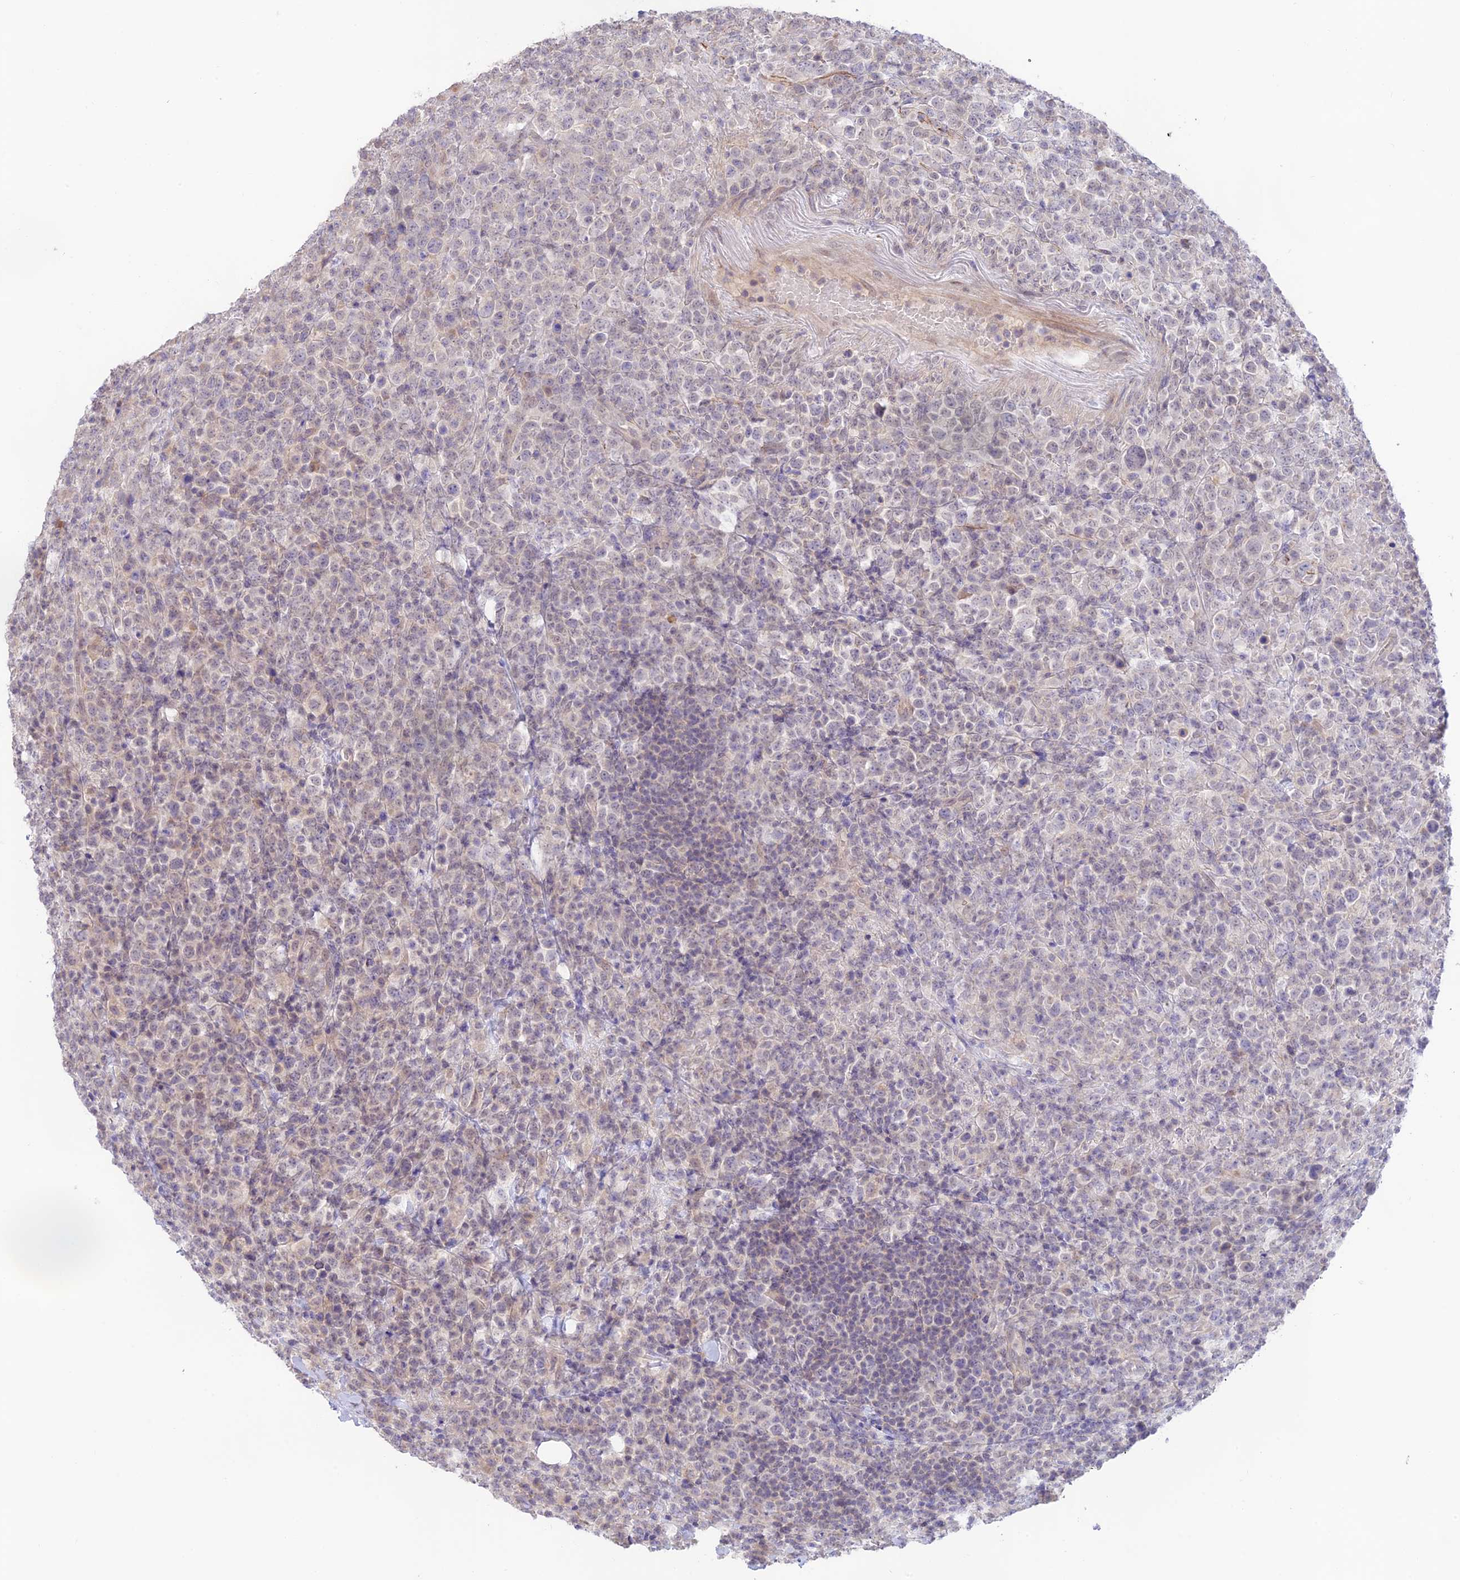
{"staining": {"intensity": "negative", "quantity": "none", "location": "none"}, "tissue": "lymphoma", "cell_type": "Tumor cells", "image_type": "cancer", "snomed": [{"axis": "morphology", "description": "Malignant lymphoma, non-Hodgkin's type, High grade"}, {"axis": "topography", "description": "Colon"}], "caption": "High power microscopy photomicrograph of an immunohistochemistry photomicrograph of high-grade malignant lymphoma, non-Hodgkin's type, revealing no significant staining in tumor cells.", "gene": "CAMSAP3", "patient": {"sex": "female", "age": 53}}